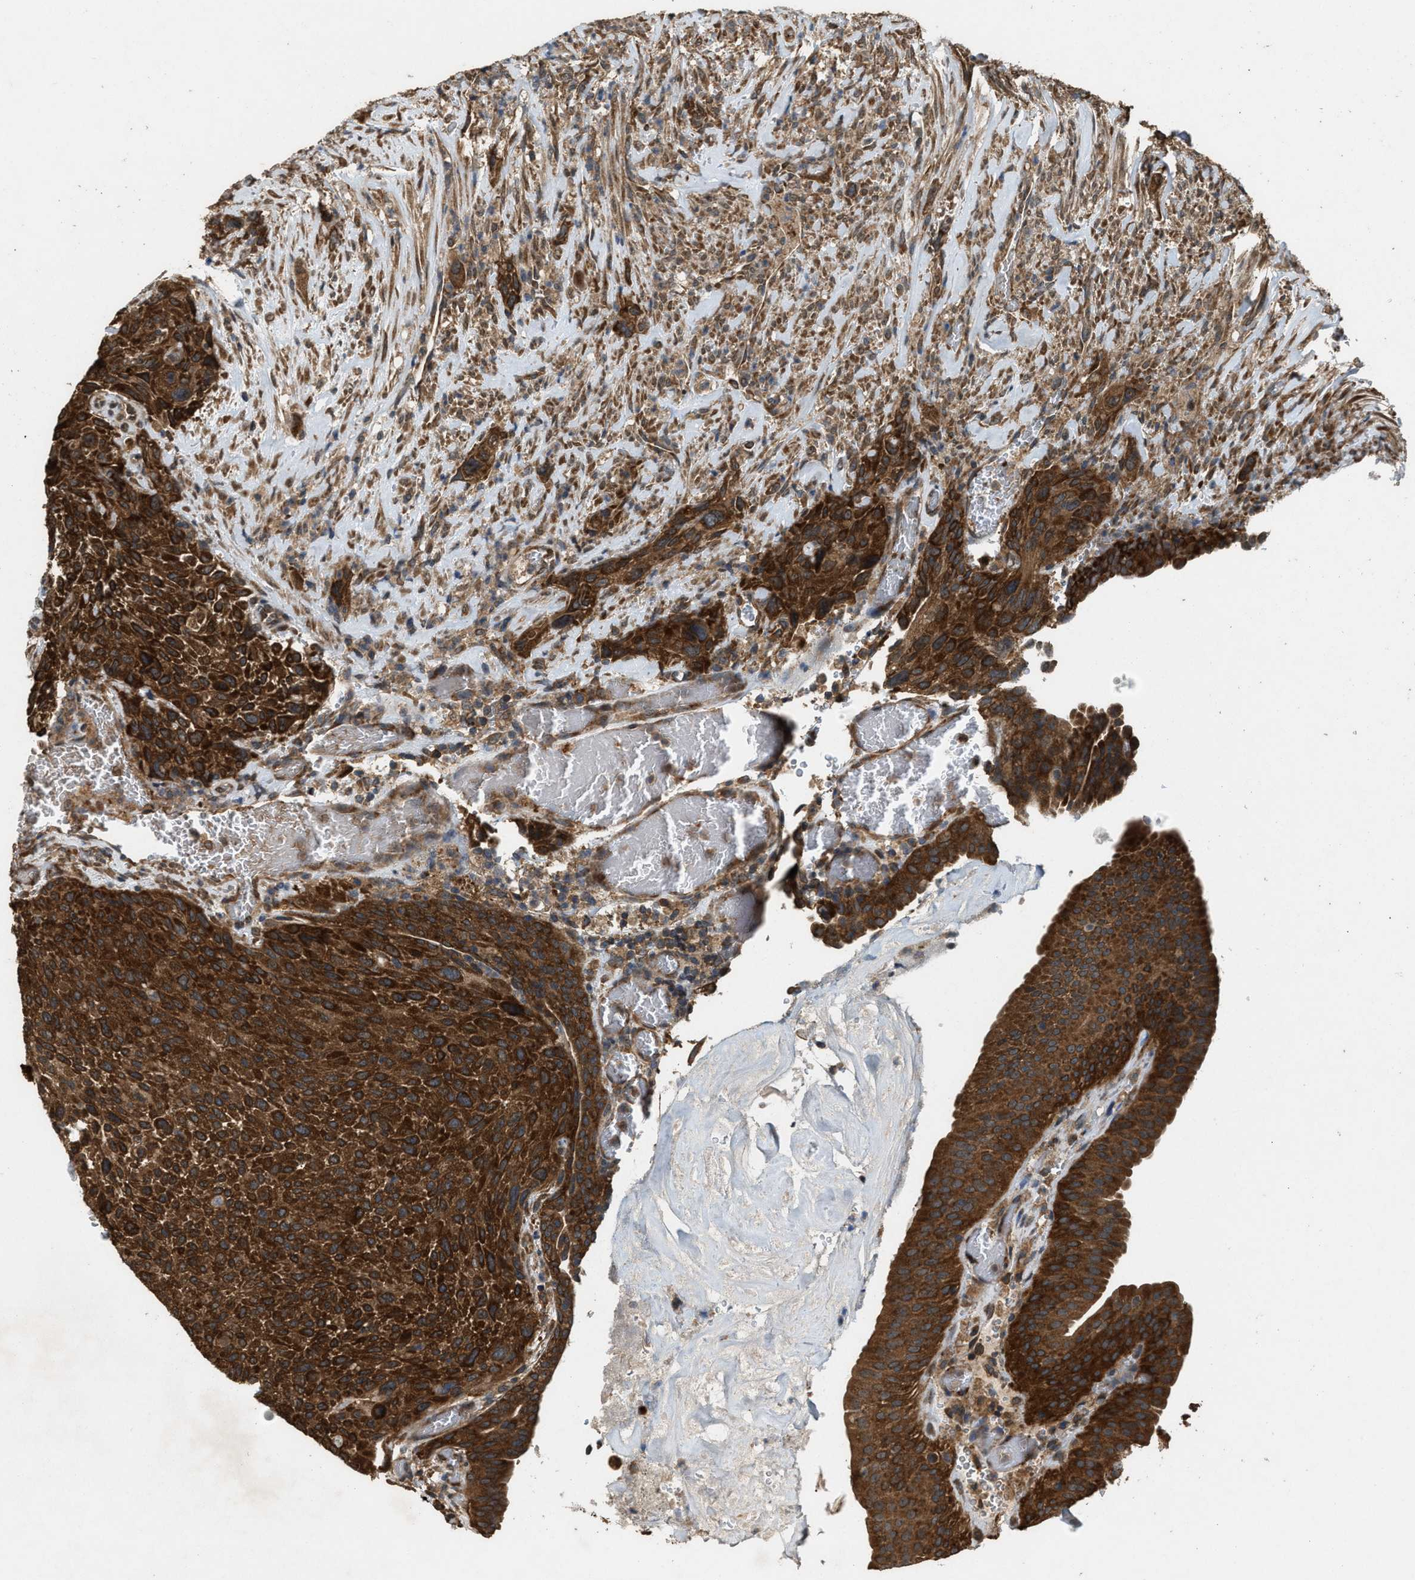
{"staining": {"intensity": "strong", "quantity": ">75%", "location": "cytoplasmic/membranous"}, "tissue": "urothelial cancer", "cell_type": "Tumor cells", "image_type": "cancer", "snomed": [{"axis": "morphology", "description": "Urothelial carcinoma, Low grade"}, {"axis": "morphology", "description": "Urothelial carcinoma, High grade"}, {"axis": "topography", "description": "Urinary bladder"}], "caption": "IHC photomicrograph of neoplastic tissue: human low-grade urothelial carcinoma stained using immunohistochemistry (IHC) displays high levels of strong protein expression localized specifically in the cytoplasmic/membranous of tumor cells, appearing as a cytoplasmic/membranous brown color.", "gene": "ARHGEF5", "patient": {"sex": "male", "age": 35}}